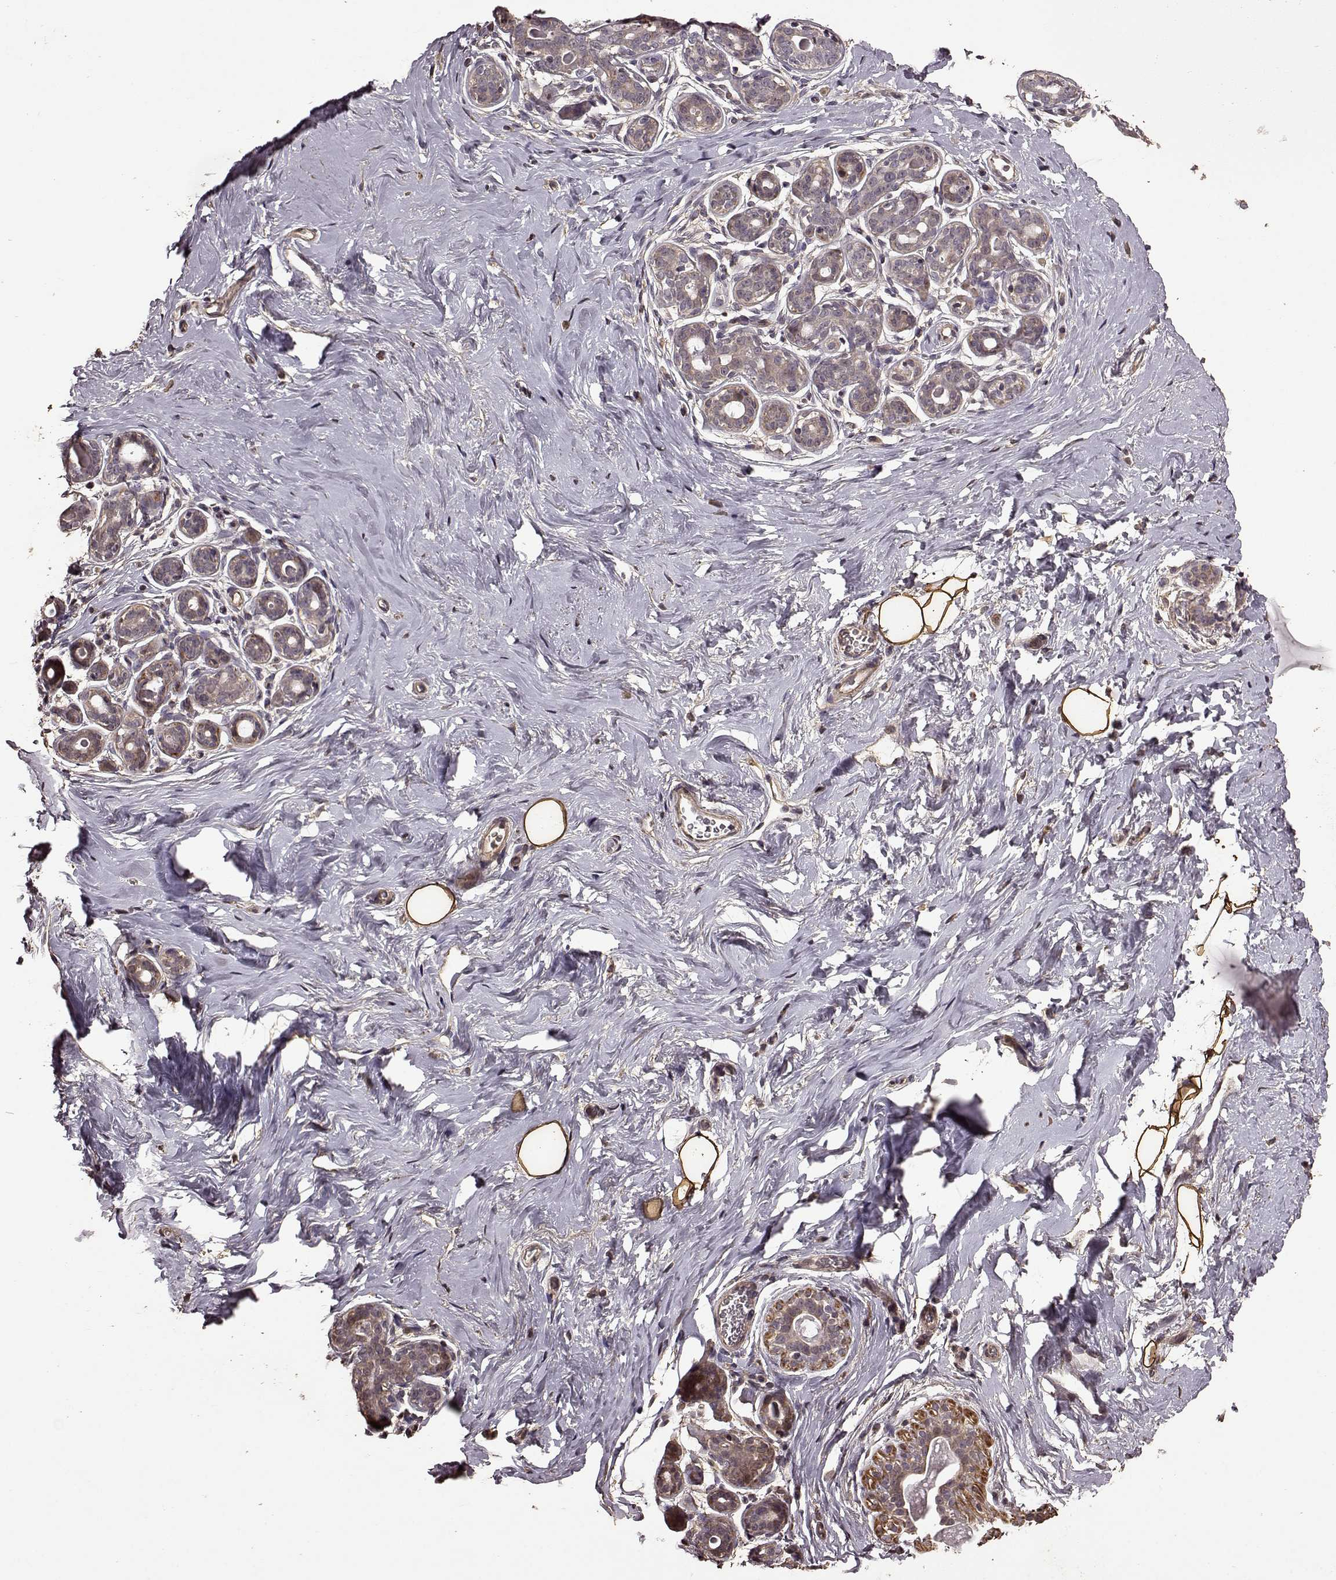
{"staining": {"intensity": "strong", "quantity": ">75%", "location": "cytoplasmic/membranous"}, "tissue": "breast", "cell_type": "Adipocytes", "image_type": "normal", "snomed": [{"axis": "morphology", "description": "Normal tissue, NOS"}, {"axis": "topography", "description": "Skin"}, {"axis": "topography", "description": "Breast"}], "caption": "Immunohistochemical staining of benign human breast demonstrates strong cytoplasmic/membranous protein staining in about >75% of adipocytes.", "gene": "FBXW11", "patient": {"sex": "female", "age": 43}}